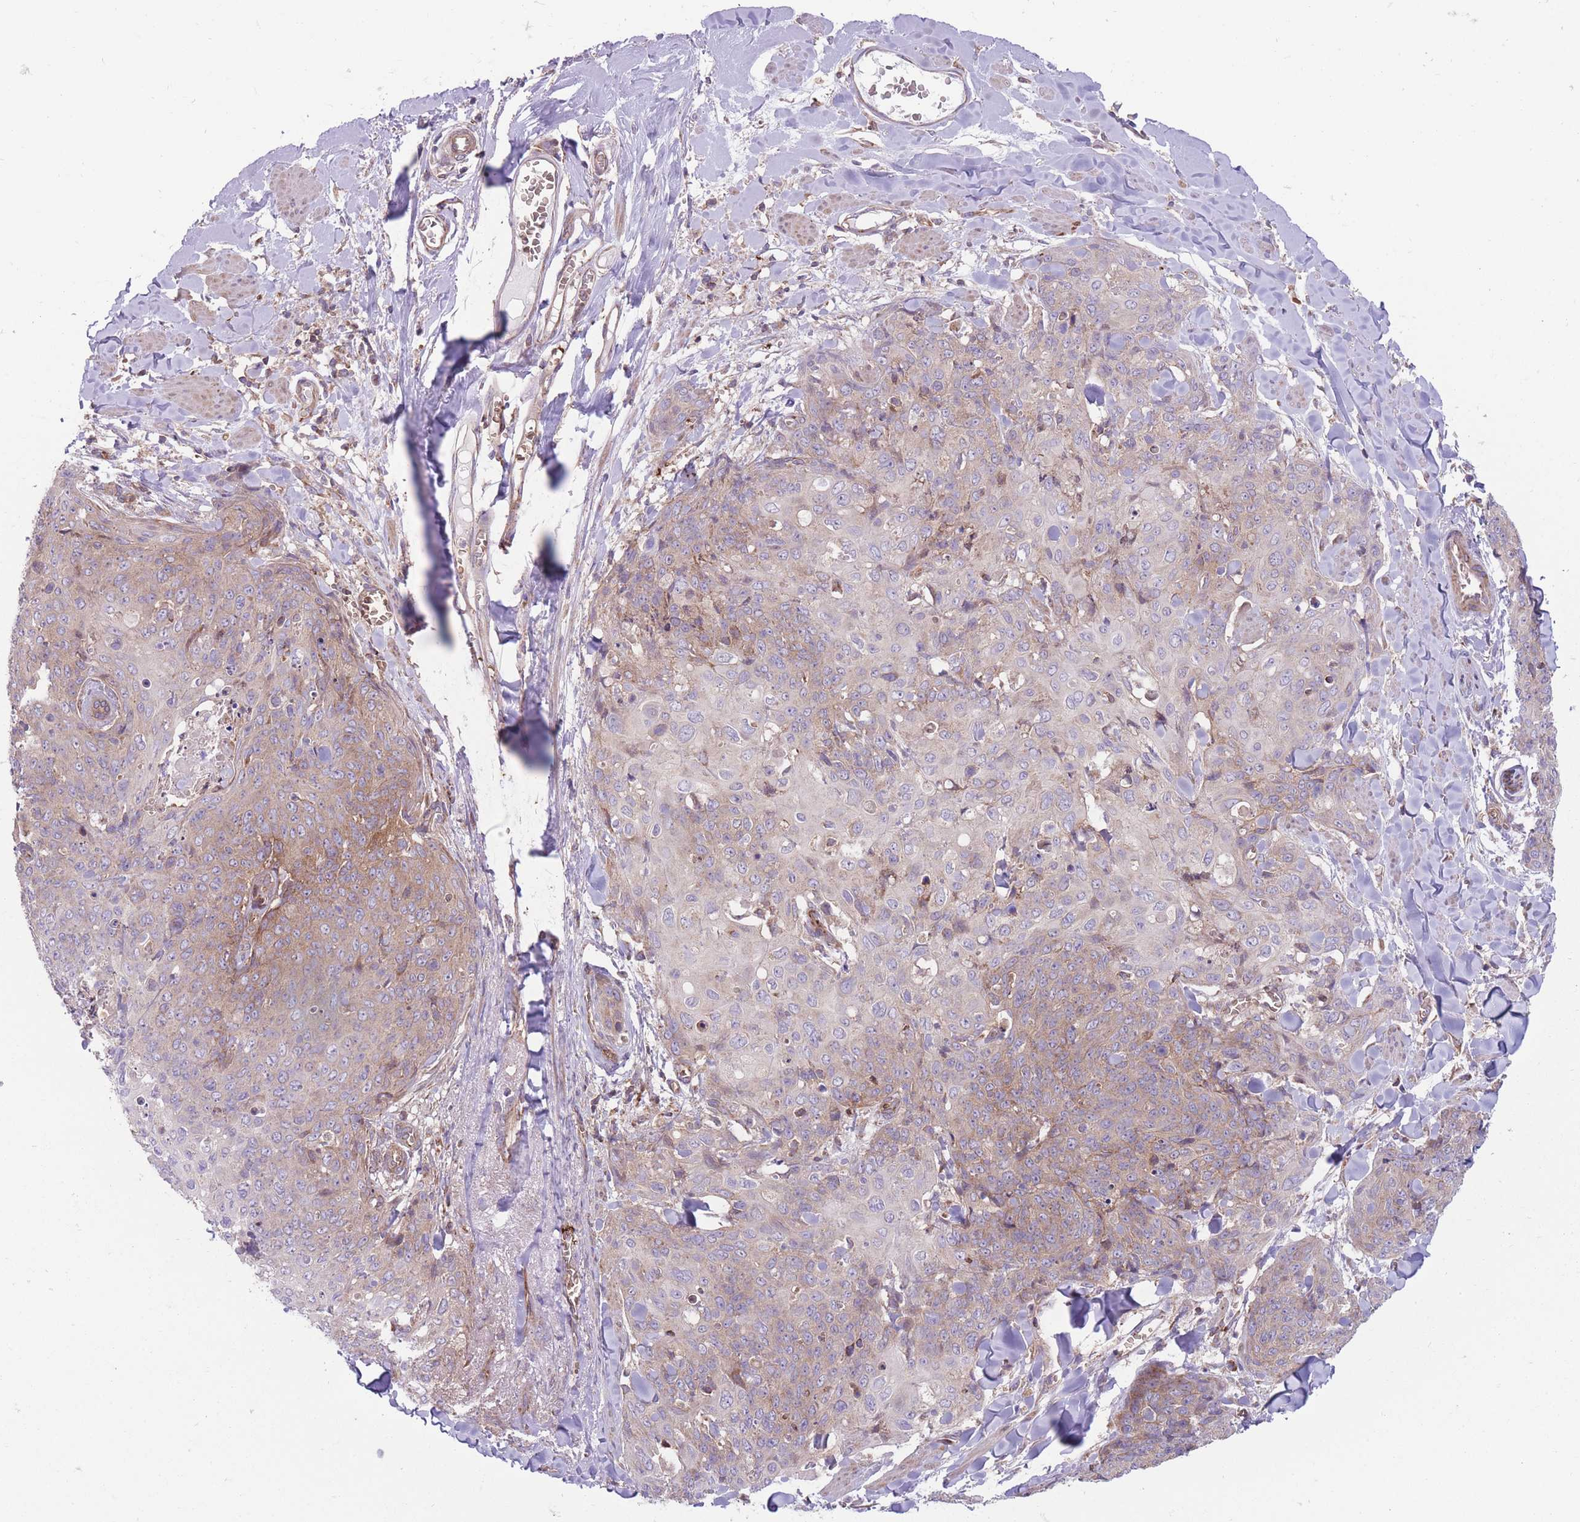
{"staining": {"intensity": "weak", "quantity": "25%-75%", "location": "cytoplasmic/membranous"}, "tissue": "skin cancer", "cell_type": "Tumor cells", "image_type": "cancer", "snomed": [{"axis": "morphology", "description": "Squamous cell carcinoma, NOS"}, {"axis": "topography", "description": "Skin"}, {"axis": "topography", "description": "Vulva"}], "caption": "Protein staining of skin squamous cell carcinoma tissue exhibits weak cytoplasmic/membranous expression in approximately 25%-75% of tumor cells. (DAB (3,3'-diaminobenzidine) IHC, brown staining for protein, blue staining for nuclei).", "gene": "ANKRD10", "patient": {"sex": "female", "age": 85}}